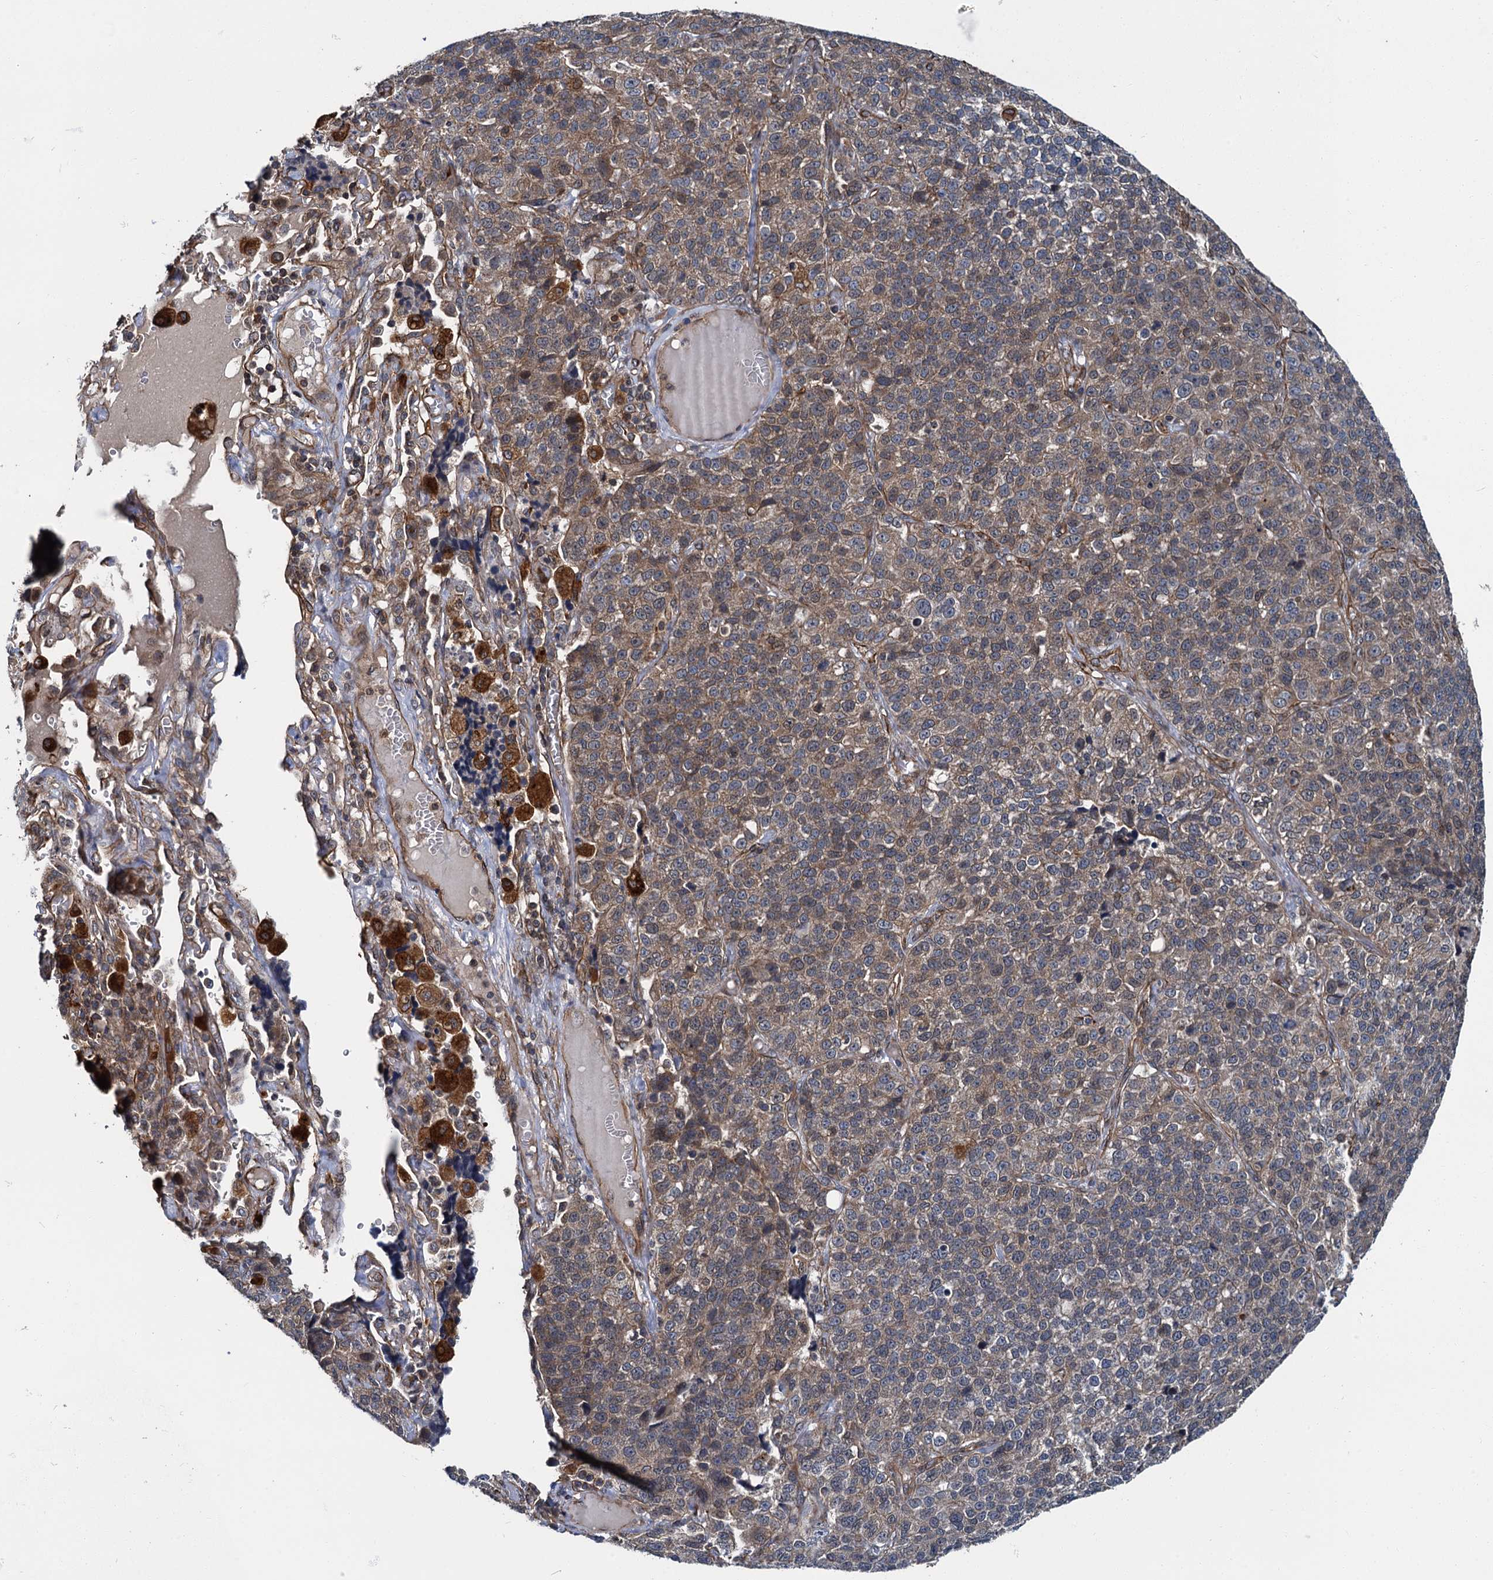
{"staining": {"intensity": "weak", "quantity": "25%-75%", "location": "cytoplasmic/membranous"}, "tissue": "lung cancer", "cell_type": "Tumor cells", "image_type": "cancer", "snomed": [{"axis": "morphology", "description": "Adenocarcinoma, NOS"}, {"axis": "topography", "description": "Lung"}], "caption": "Immunohistochemistry (IHC) histopathology image of human lung adenocarcinoma stained for a protein (brown), which reveals low levels of weak cytoplasmic/membranous staining in approximately 25%-75% of tumor cells.", "gene": "ZFYVE19", "patient": {"sex": "male", "age": 49}}